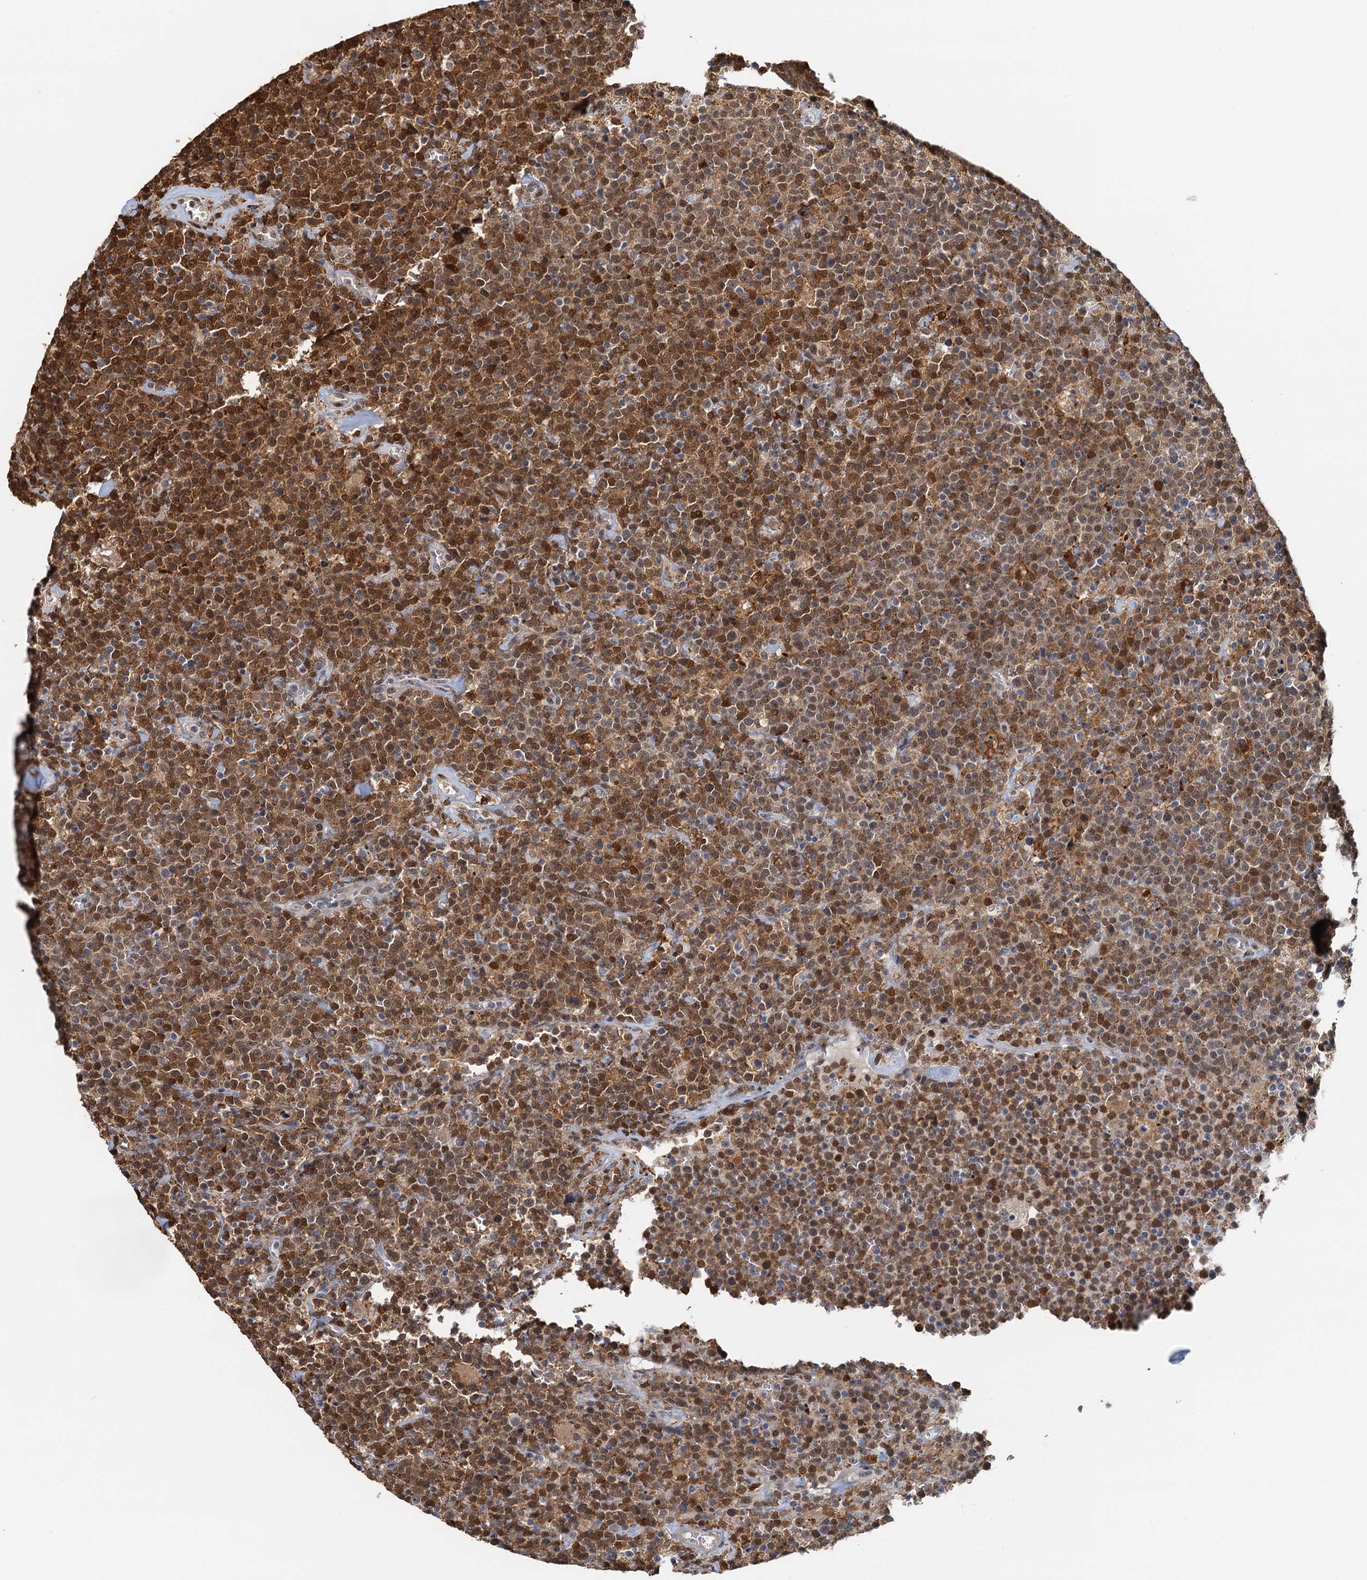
{"staining": {"intensity": "moderate", "quantity": ">75%", "location": "cytoplasmic/membranous,nuclear"}, "tissue": "lymphoma", "cell_type": "Tumor cells", "image_type": "cancer", "snomed": [{"axis": "morphology", "description": "Malignant lymphoma, non-Hodgkin's type, High grade"}, {"axis": "topography", "description": "Lymph node"}], "caption": "Tumor cells demonstrate medium levels of moderate cytoplasmic/membranous and nuclear positivity in approximately >75% of cells in human lymphoma.", "gene": "SPINDOC", "patient": {"sex": "male", "age": 61}}